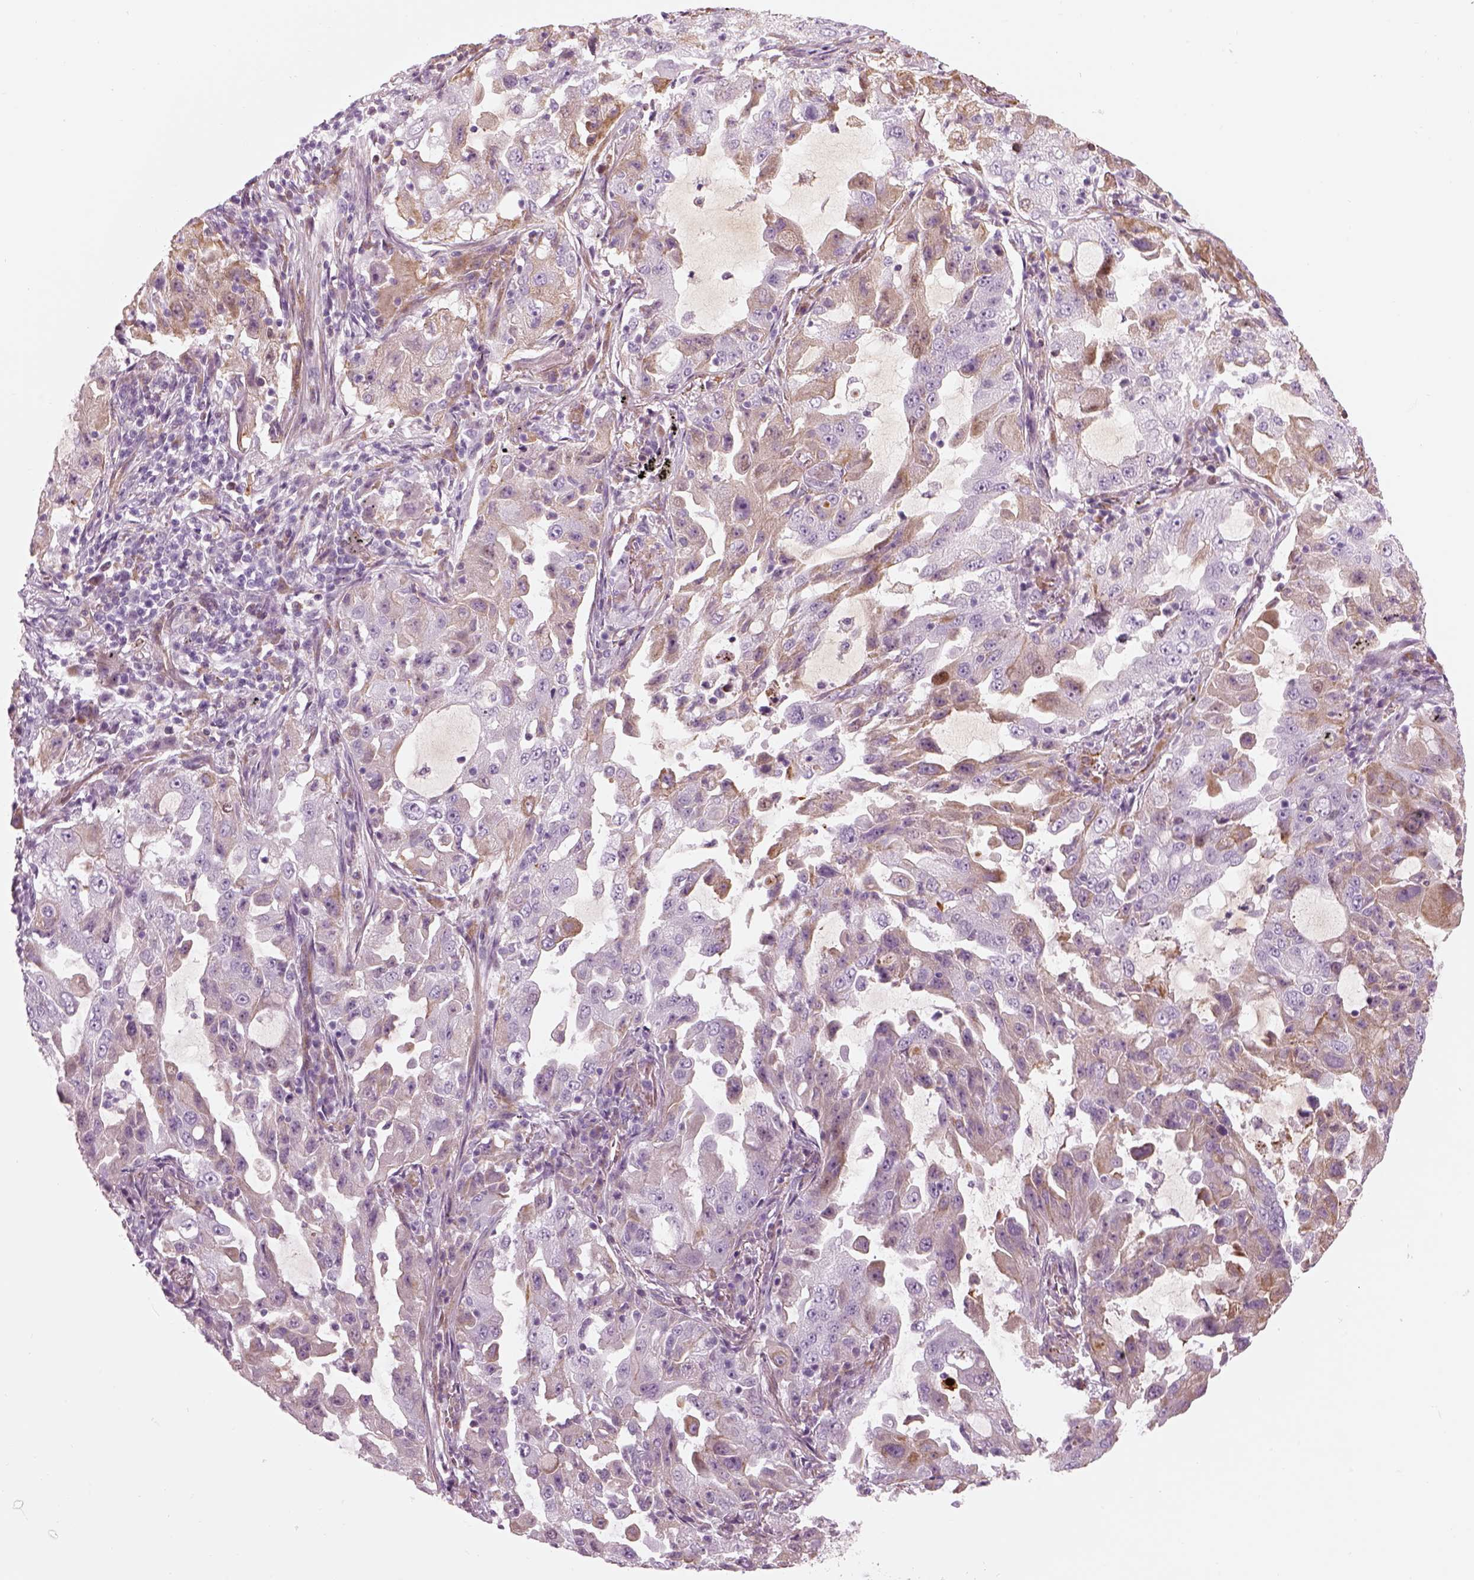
{"staining": {"intensity": "weak", "quantity": "<25%", "location": "cytoplasmic/membranous"}, "tissue": "lung cancer", "cell_type": "Tumor cells", "image_type": "cancer", "snomed": [{"axis": "morphology", "description": "Adenocarcinoma, NOS"}, {"axis": "topography", "description": "Lung"}], "caption": "High power microscopy micrograph of an immunohistochemistry photomicrograph of lung cancer (adenocarcinoma), revealing no significant expression in tumor cells.", "gene": "PABPC1L2B", "patient": {"sex": "female", "age": 61}}